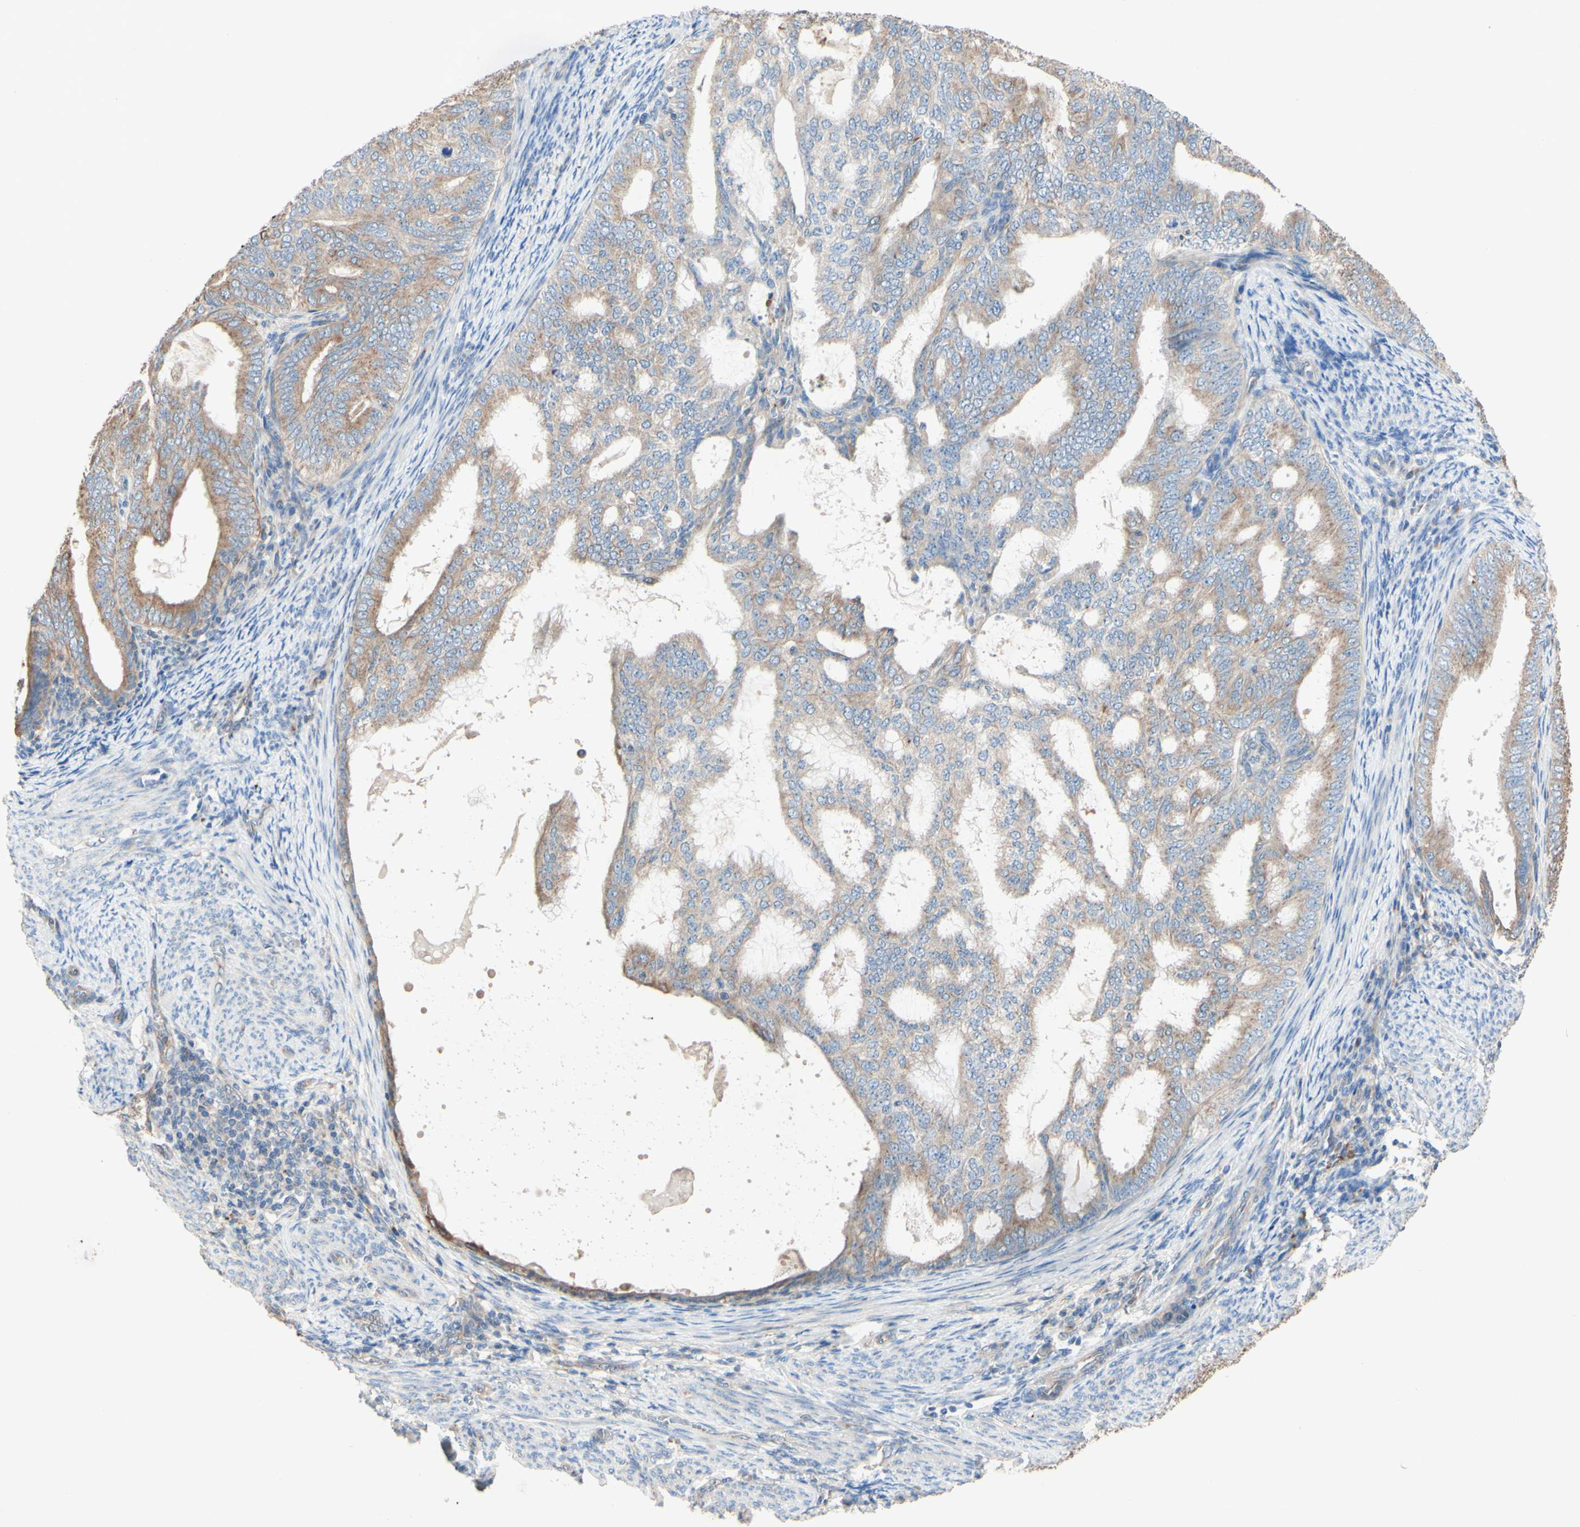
{"staining": {"intensity": "weak", "quantity": ">75%", "location": "cytoplasmic/membranous"}, "tissue": "endometrial cancer", "cell_type": "Tumor cells", "image_type": "cancer", "snomed": [{"axis": "morphology", "description": "Adenocarcinoma, NOS"}, {"axis": "topography", "description": "Endometrium"}], "caption": "Immunohistochemical staining of endometrial cancer (adenocarcinoma) exhibits low levels of weak cytoplasmic/membranous staining in about >75% of tumor cells. (brown staining indicates protein expression, while blue staining denotes nuclei).", "gene": "MTM1", "patient": {"sex": "female", "age": 58}}